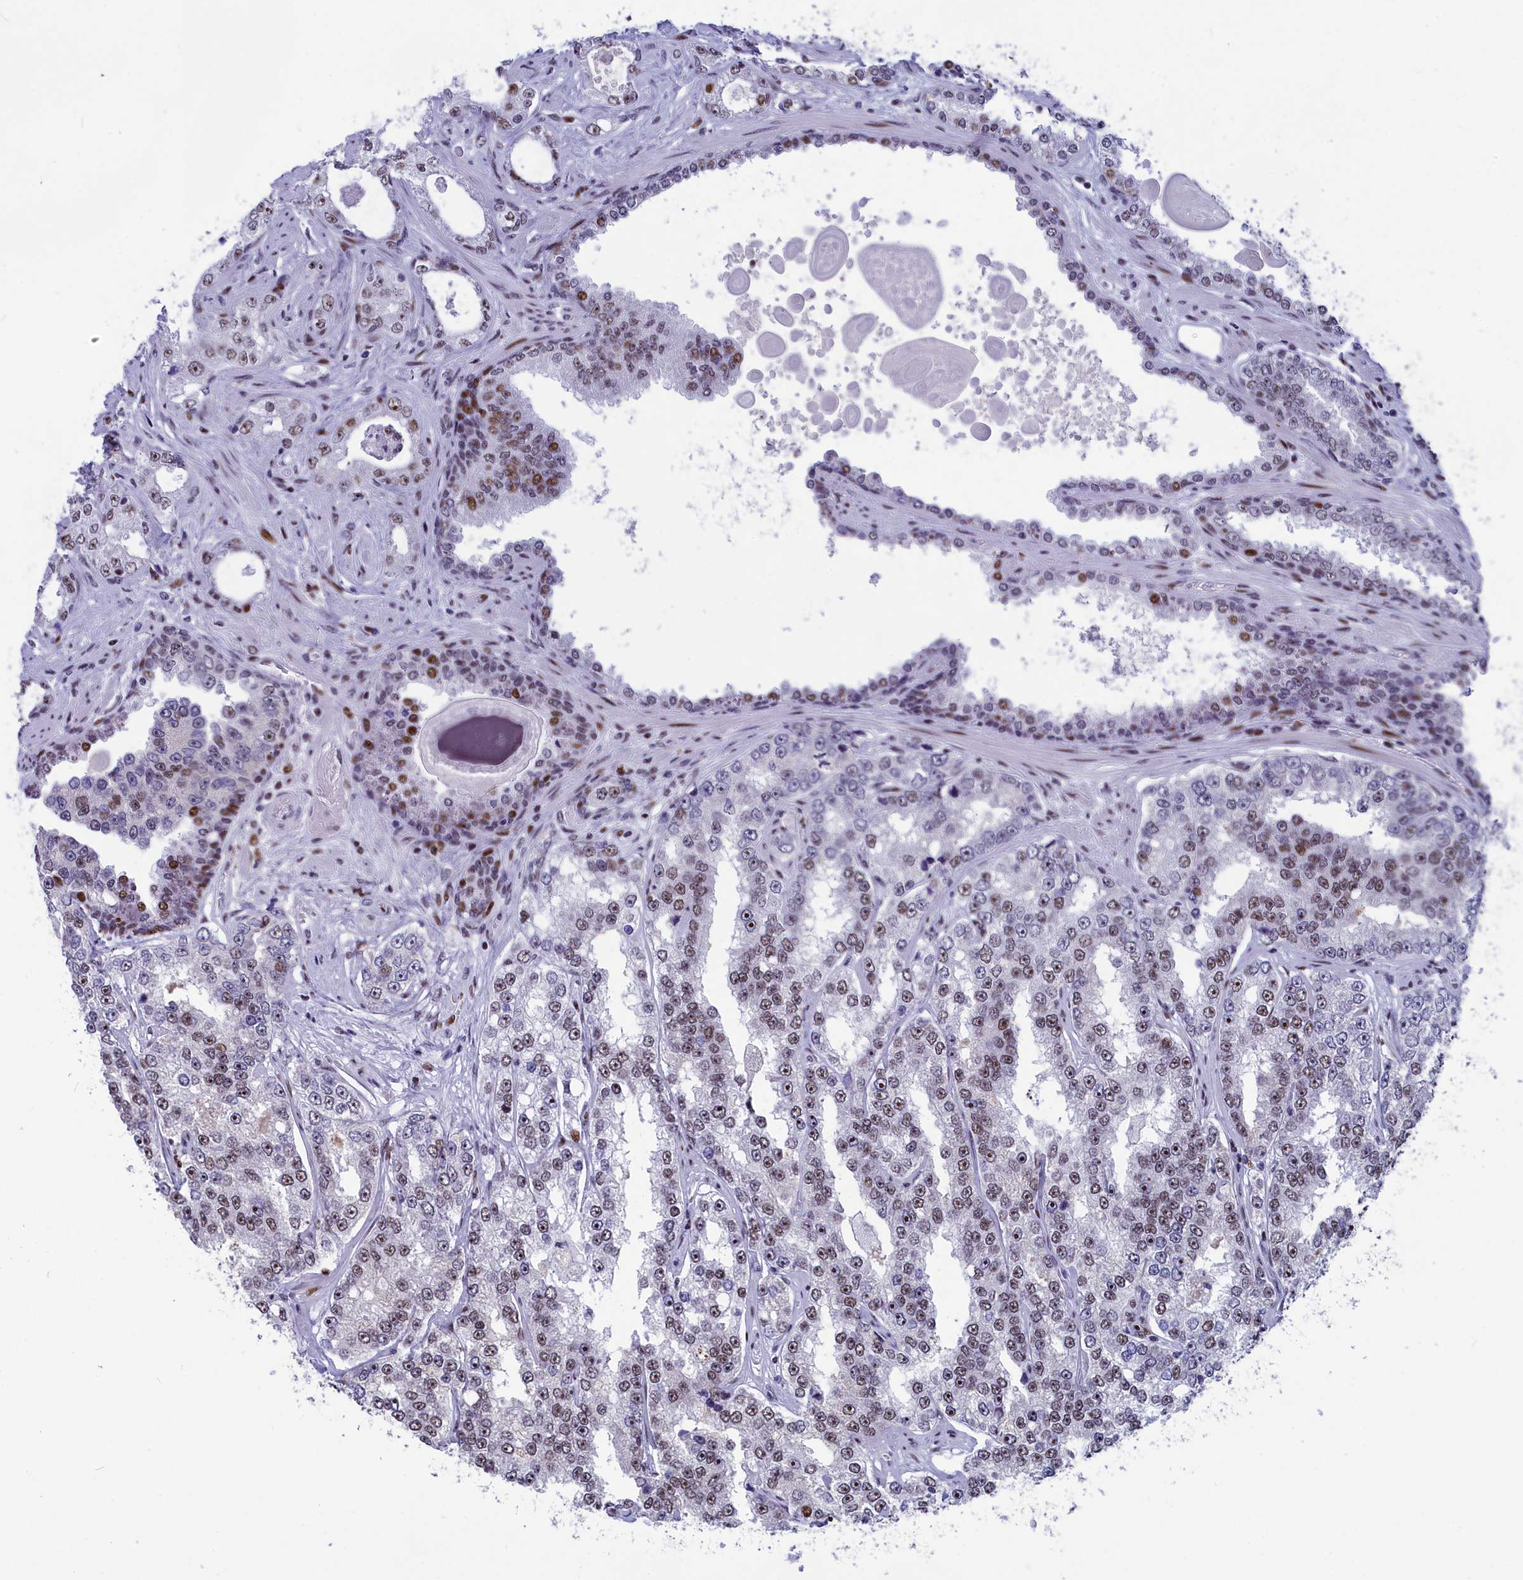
{"staining": {"intensity": "weak", "quantity": ">75%", "location": "nuclear"}, "tissue": "prostate cancer", "cell_type": "Tumor cells", "image_type": "cancer", "snomed": [{"axis": "morphology", "description": "Normal tissue, NOS"}, {"axis": "morphology", "description": "Adenocarcinoma, High grade"}, {"axis": "topography", "description": "Prostate"}], "caption": "IHC of prostate adenocarcinoma (high-grade) exhibits low levels of weak nuclear expression in approximately >75% of tumor cells.", "gene": "NSA2", "patient": {"sex": "male", "age": 83}}